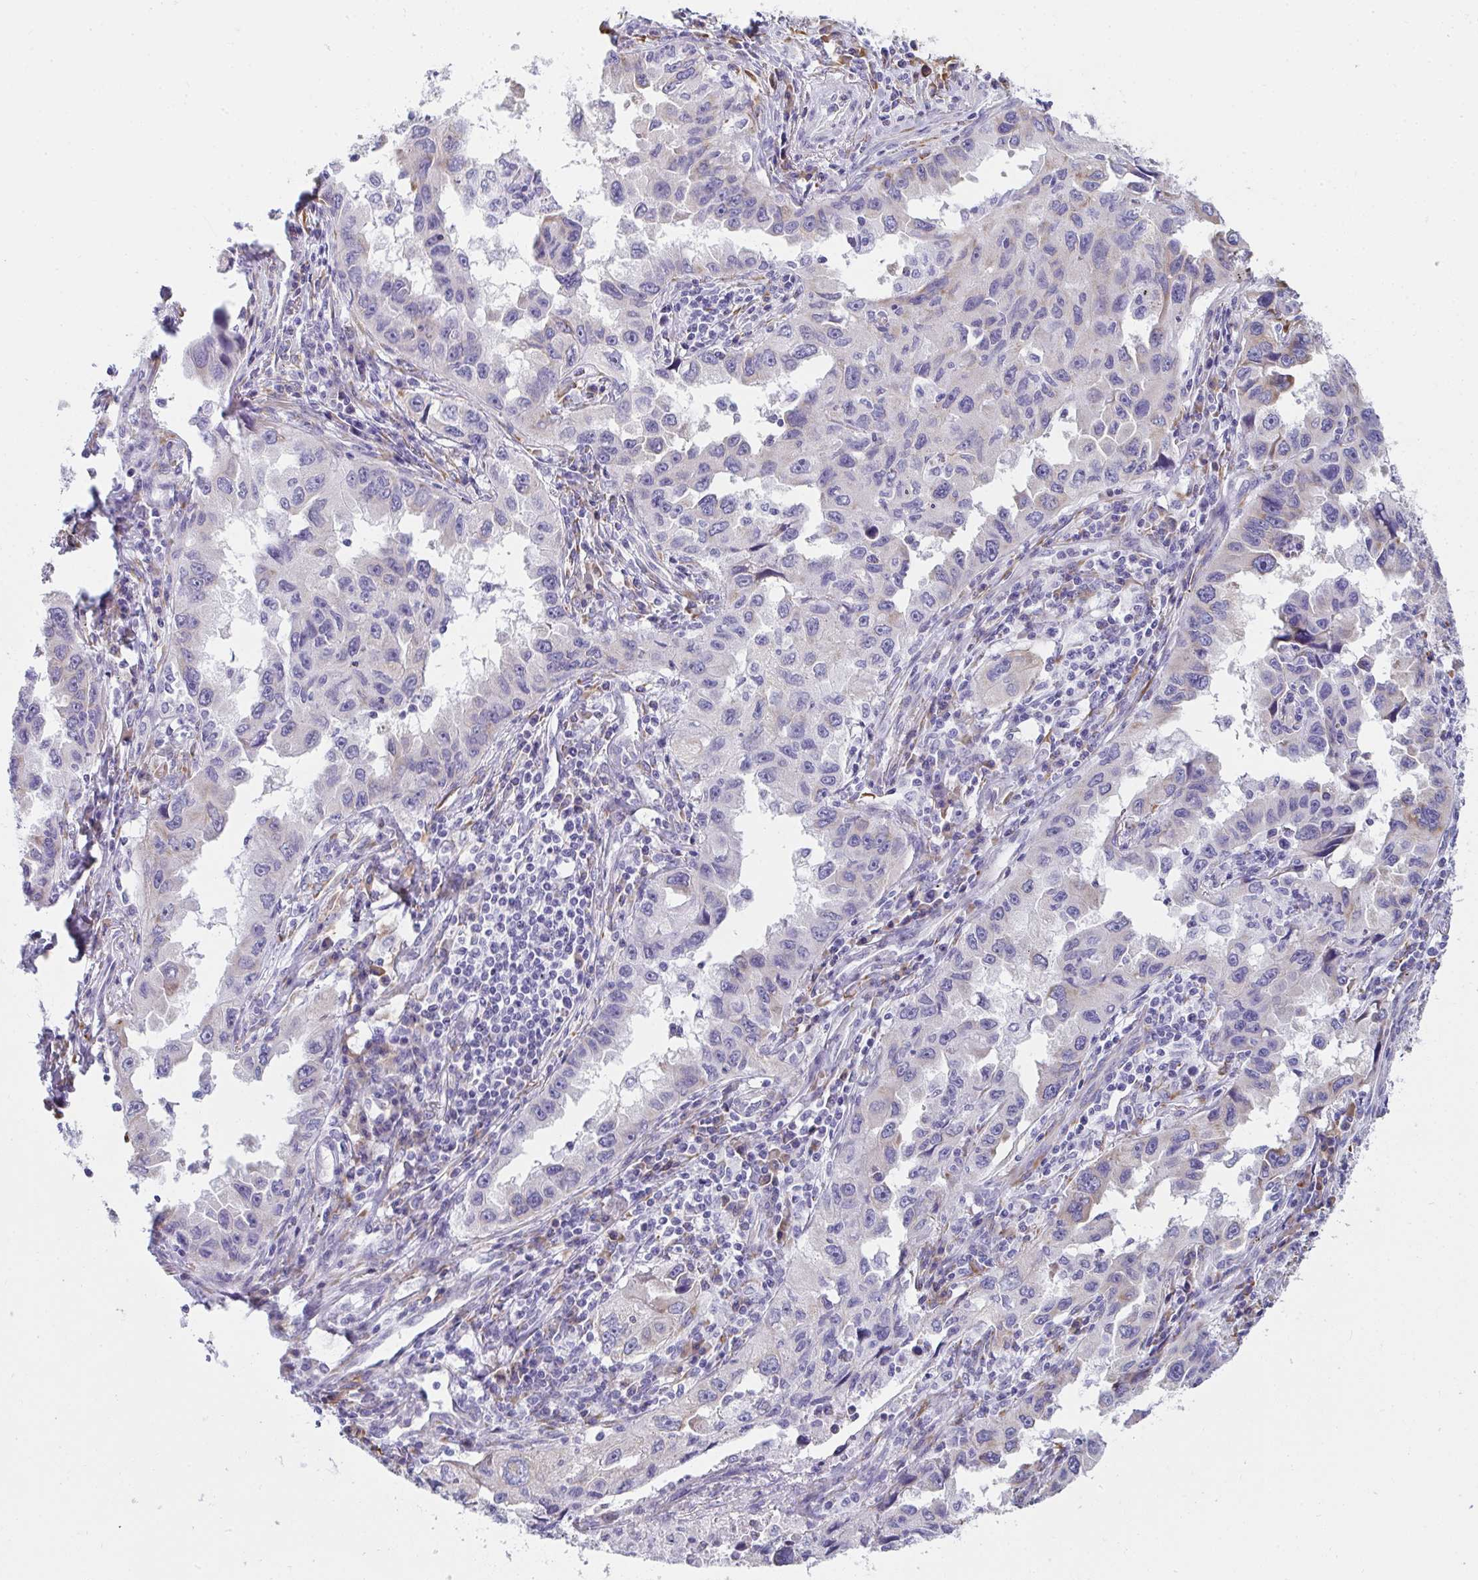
{"staining": {"intensity": "negative", "quantity": "none", "location": "none"}, "tissue": "lung cancer", "cell_type": "Tumor cells", "image_type": "cancer", "snomed": [{"axis": "morphology", "description": "Adenocarcinoma, NOS"}, {"axis": "topography", "description": "Lung"}], "caption": "Immunohistochemistry image of neoplastic tissue: human adenocarcinoma (lung) stained with DAB (3,3'-diaminobenzidine) demonstrates no significant protein expression in tumor cells. (DAB IHC visualized using brightfield microscopy, high magnification).", "gene": "SHROOM1", "patient": {"sex": "female", "age": 73}}